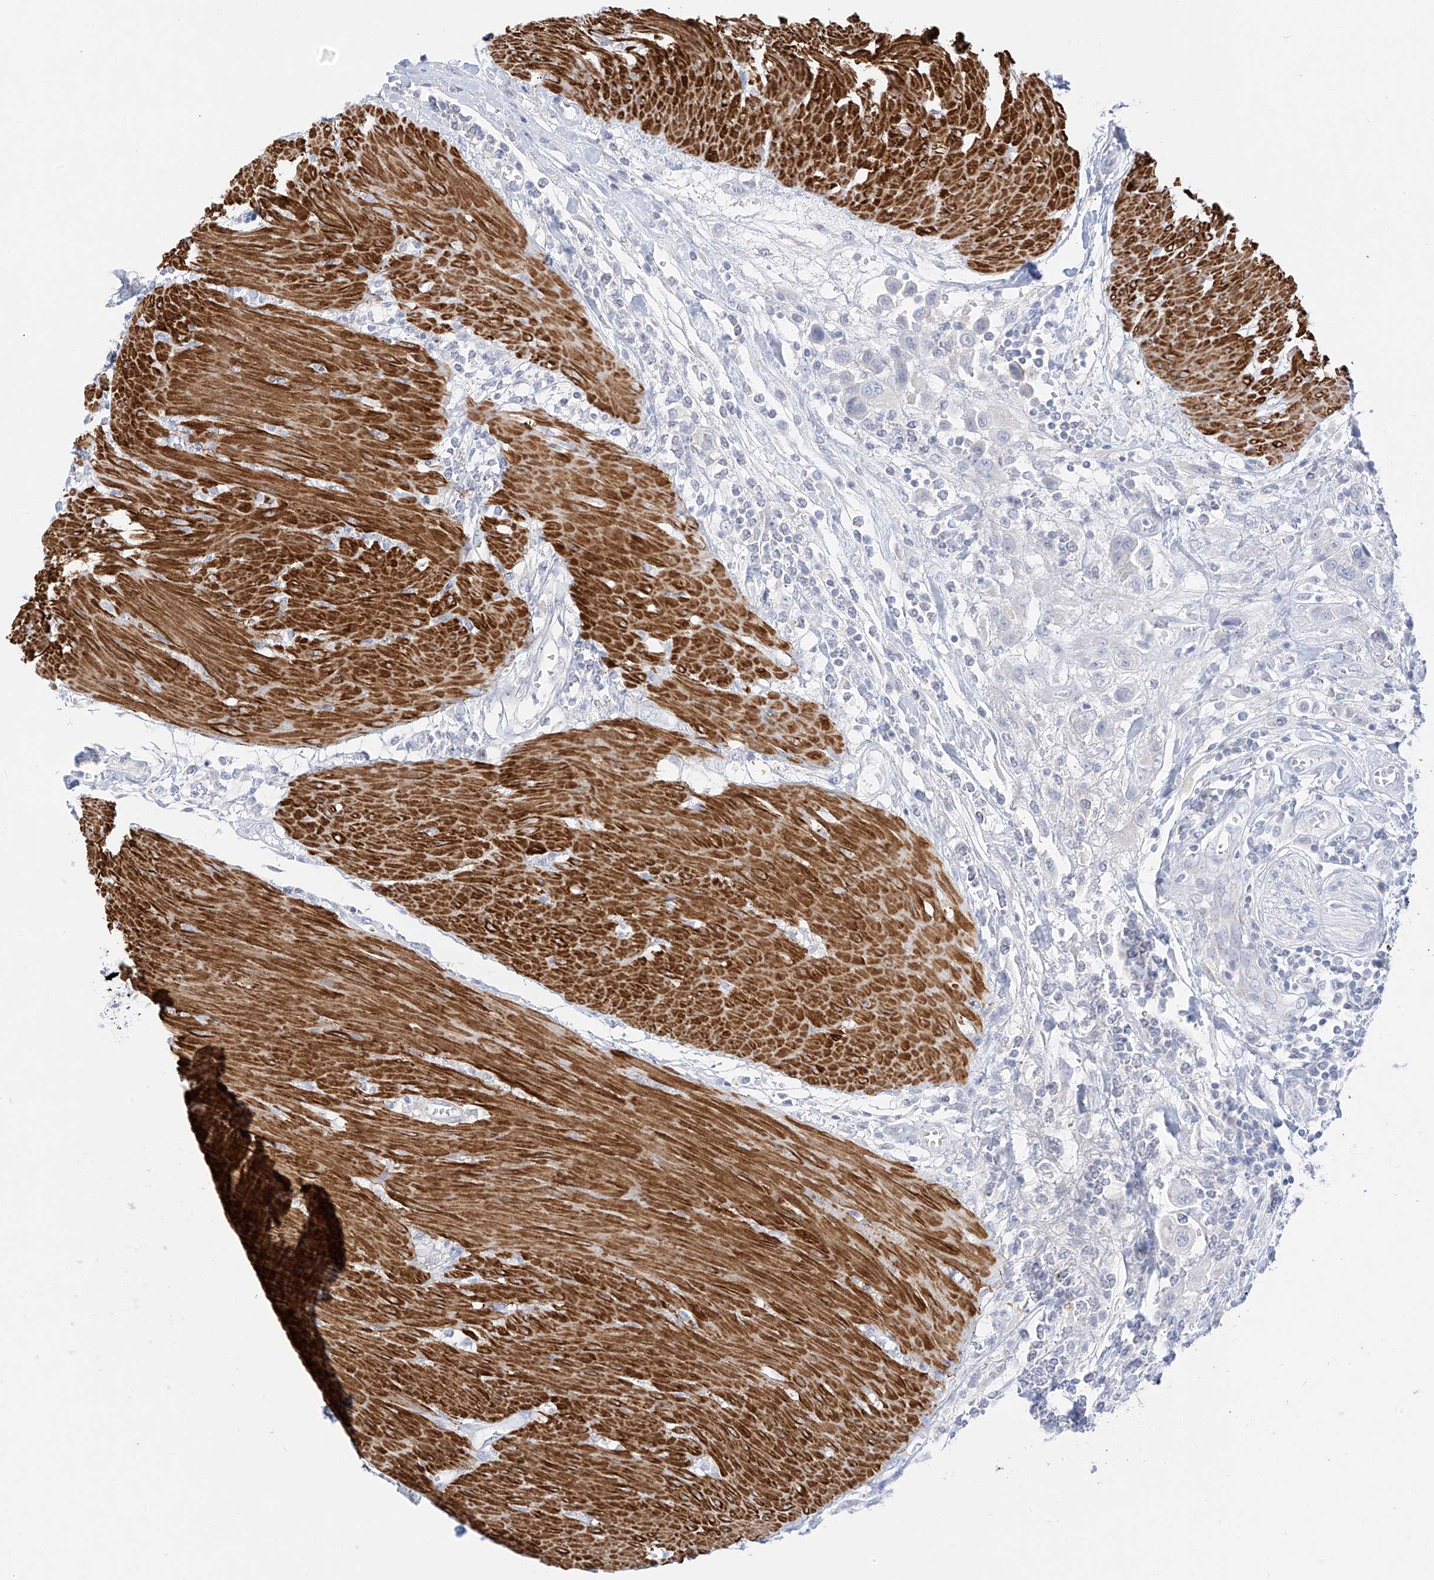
{"staining": {"intensity": "negative", "quantity": "none", "location": "none"}, "tissue": "urothelial cancer", "cell_type": "Tumor cells", "image_type": "cancer", "snomed": [{"axis": "morphology", "description": "Urothelial carcinoma, High grade"}, {"axis": "topography", "description": "Urinary bladder"}], "caption": "Immunohistochemistry micrograph of neoplastic tissue: human high-grade urothelial carcinoma stained with DAB (3,3'-diaminobenzidine) exhibits no significant protein positivity in tumor cells.", "gene": "ST3GAL5", "patient": {"sex": "male", "age": 50}}